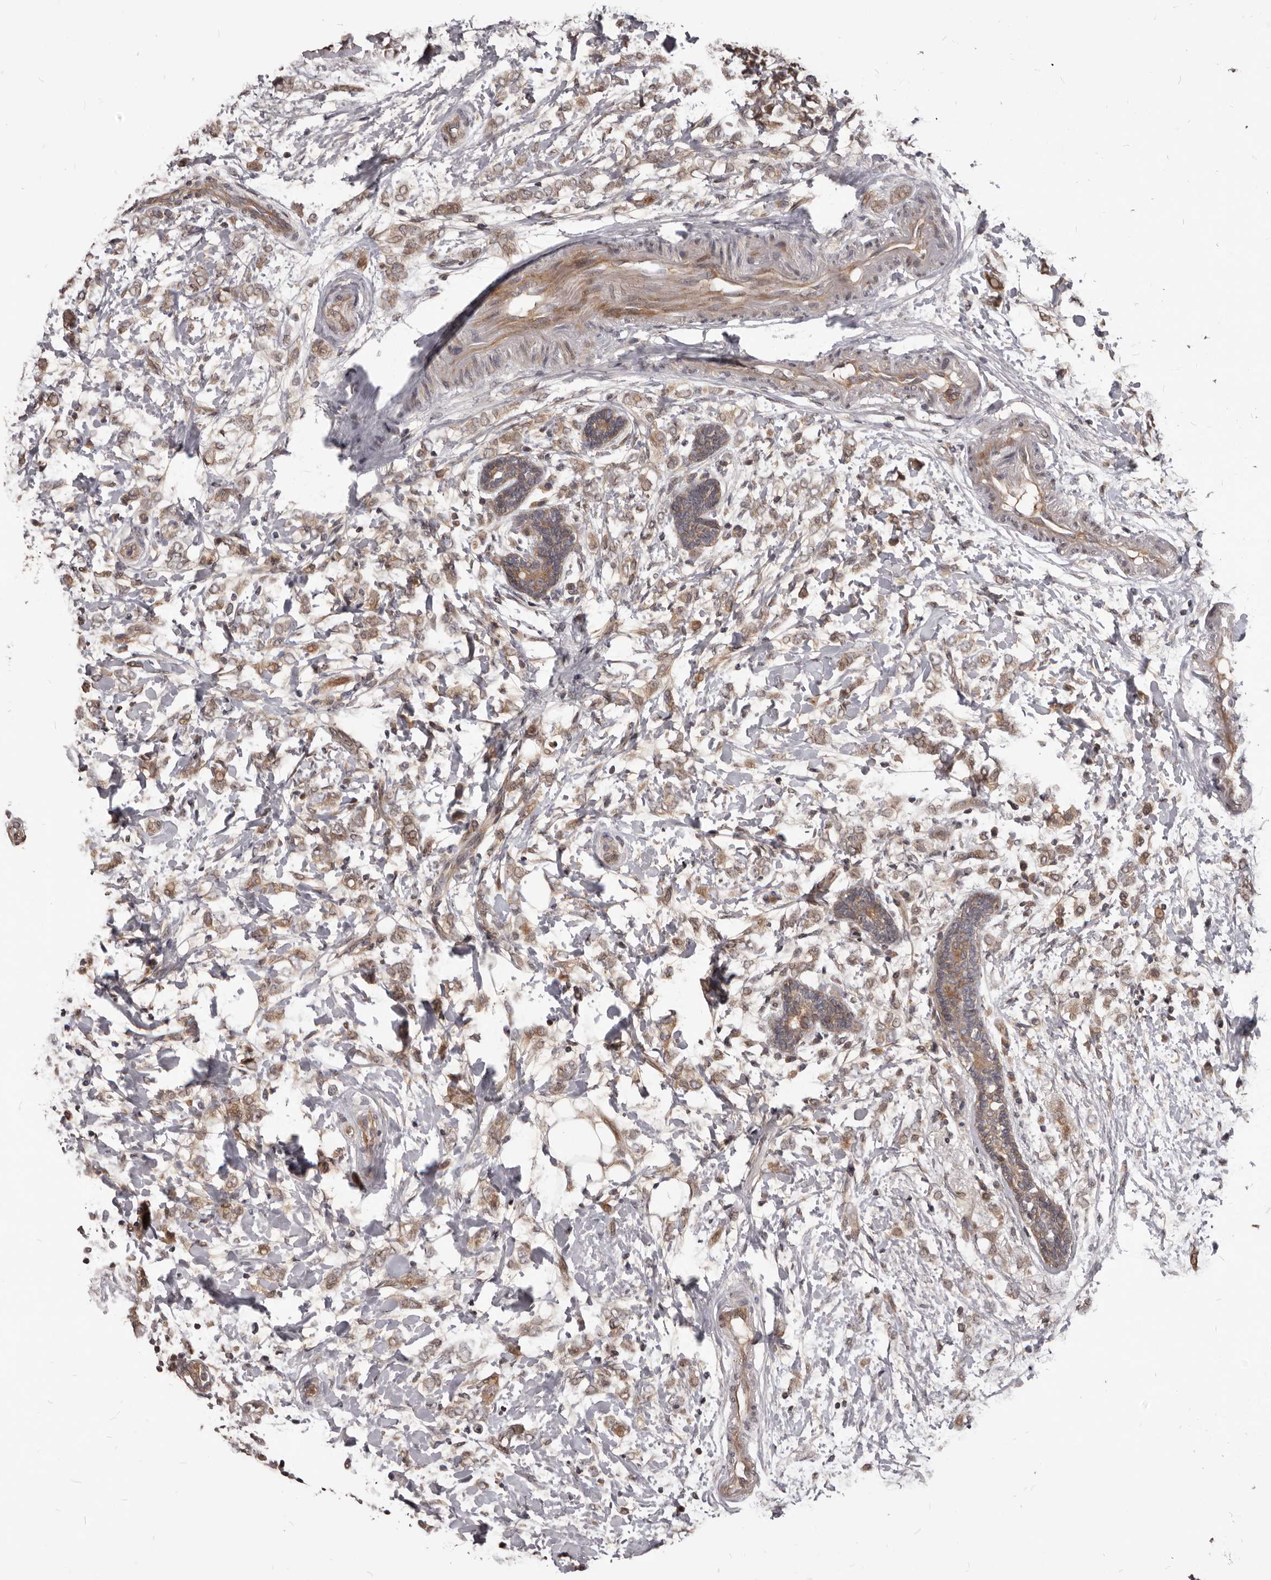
{"staining": {"intensity": "weak", "quantity": ">75%", "location": "cytoplasmic/membranous"}, "tissue": "breast cancer", "cell_type": "Tumor cells", "image_type": "cancer", "snomed": [{"axis": "morphology", "description": "Normal tissue, NOS"}, {"axis": "morphology", "description": "Lobular carcinoma"}, {"axis": "topography", "description": "Breast"}], "caption": "The immunohistochemical stain shows weak cytoplasmic/membranous positivity in tumor cells of lobular carcinoma (breast) tissue.", "gene": "GABPB2", "patient": {"sex": "female", "age": 47}}